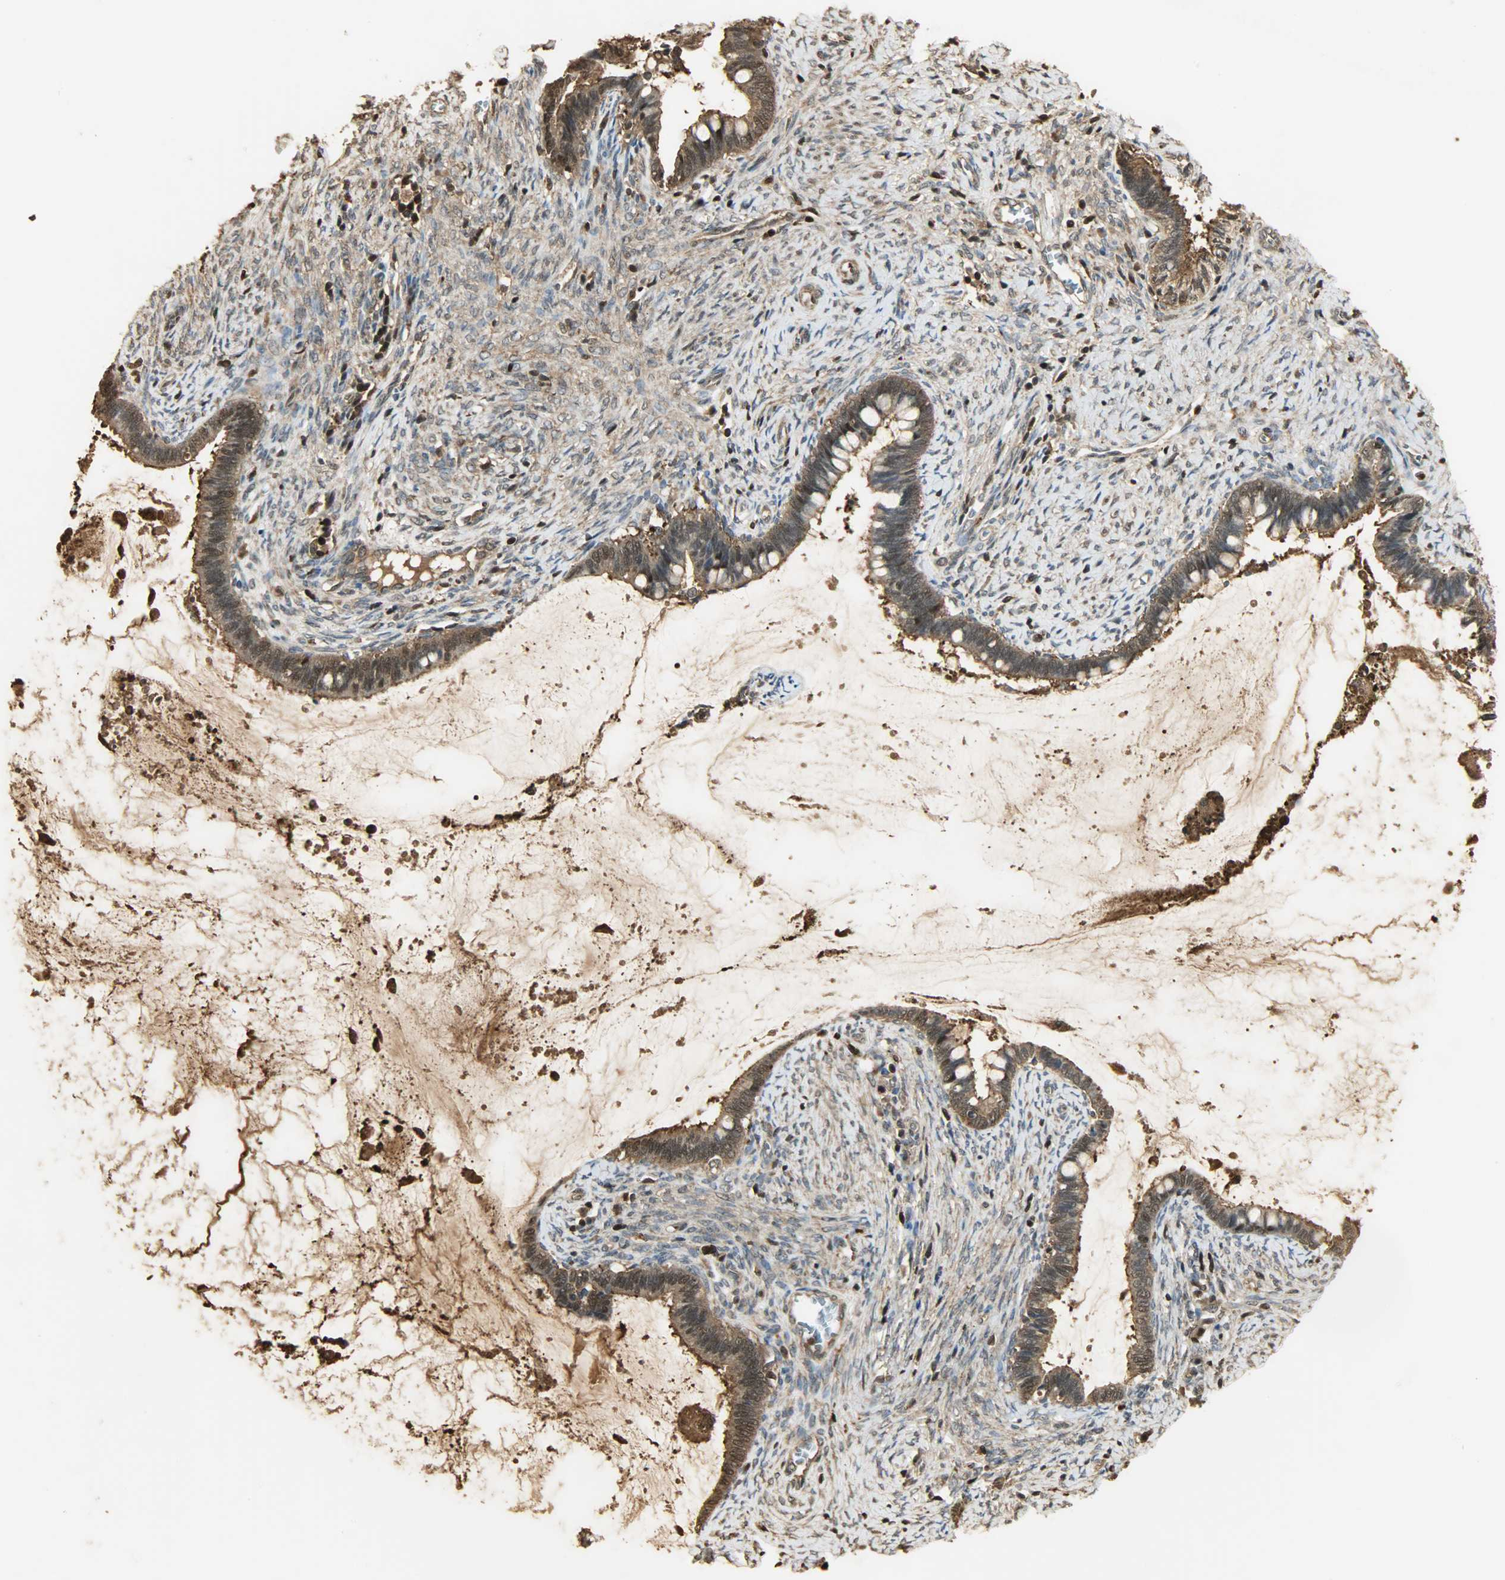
{"staining": {"intensity": "moderate", "quantity": ">75%", "location": "cytoplasmic/membranous,nuclear"}, "tissue": "cervical cancer", "cell_type": "Tumor cells", "image_type": "cancer", "snomed": [{"axis": "morphology", "description": "Adenocarcinoma, NOS"}, {"axis": "topography", "description": "Cervix"}], "caption": "A high-resolution micrograph shows immunohistochemistry (IHC) staining of cervical cancer, which reveals moderate cytoplasmic/membranous and nuclear positivity in approximately >75% of tumor cells. The staining was performed using DAB to visualize the protein expression in brown, while the nuclei were stained in blue with hematoxylin (Magnification: 20x).", "gene": "YWHAZ", "patient": {"sex": "female", "age": 44}}